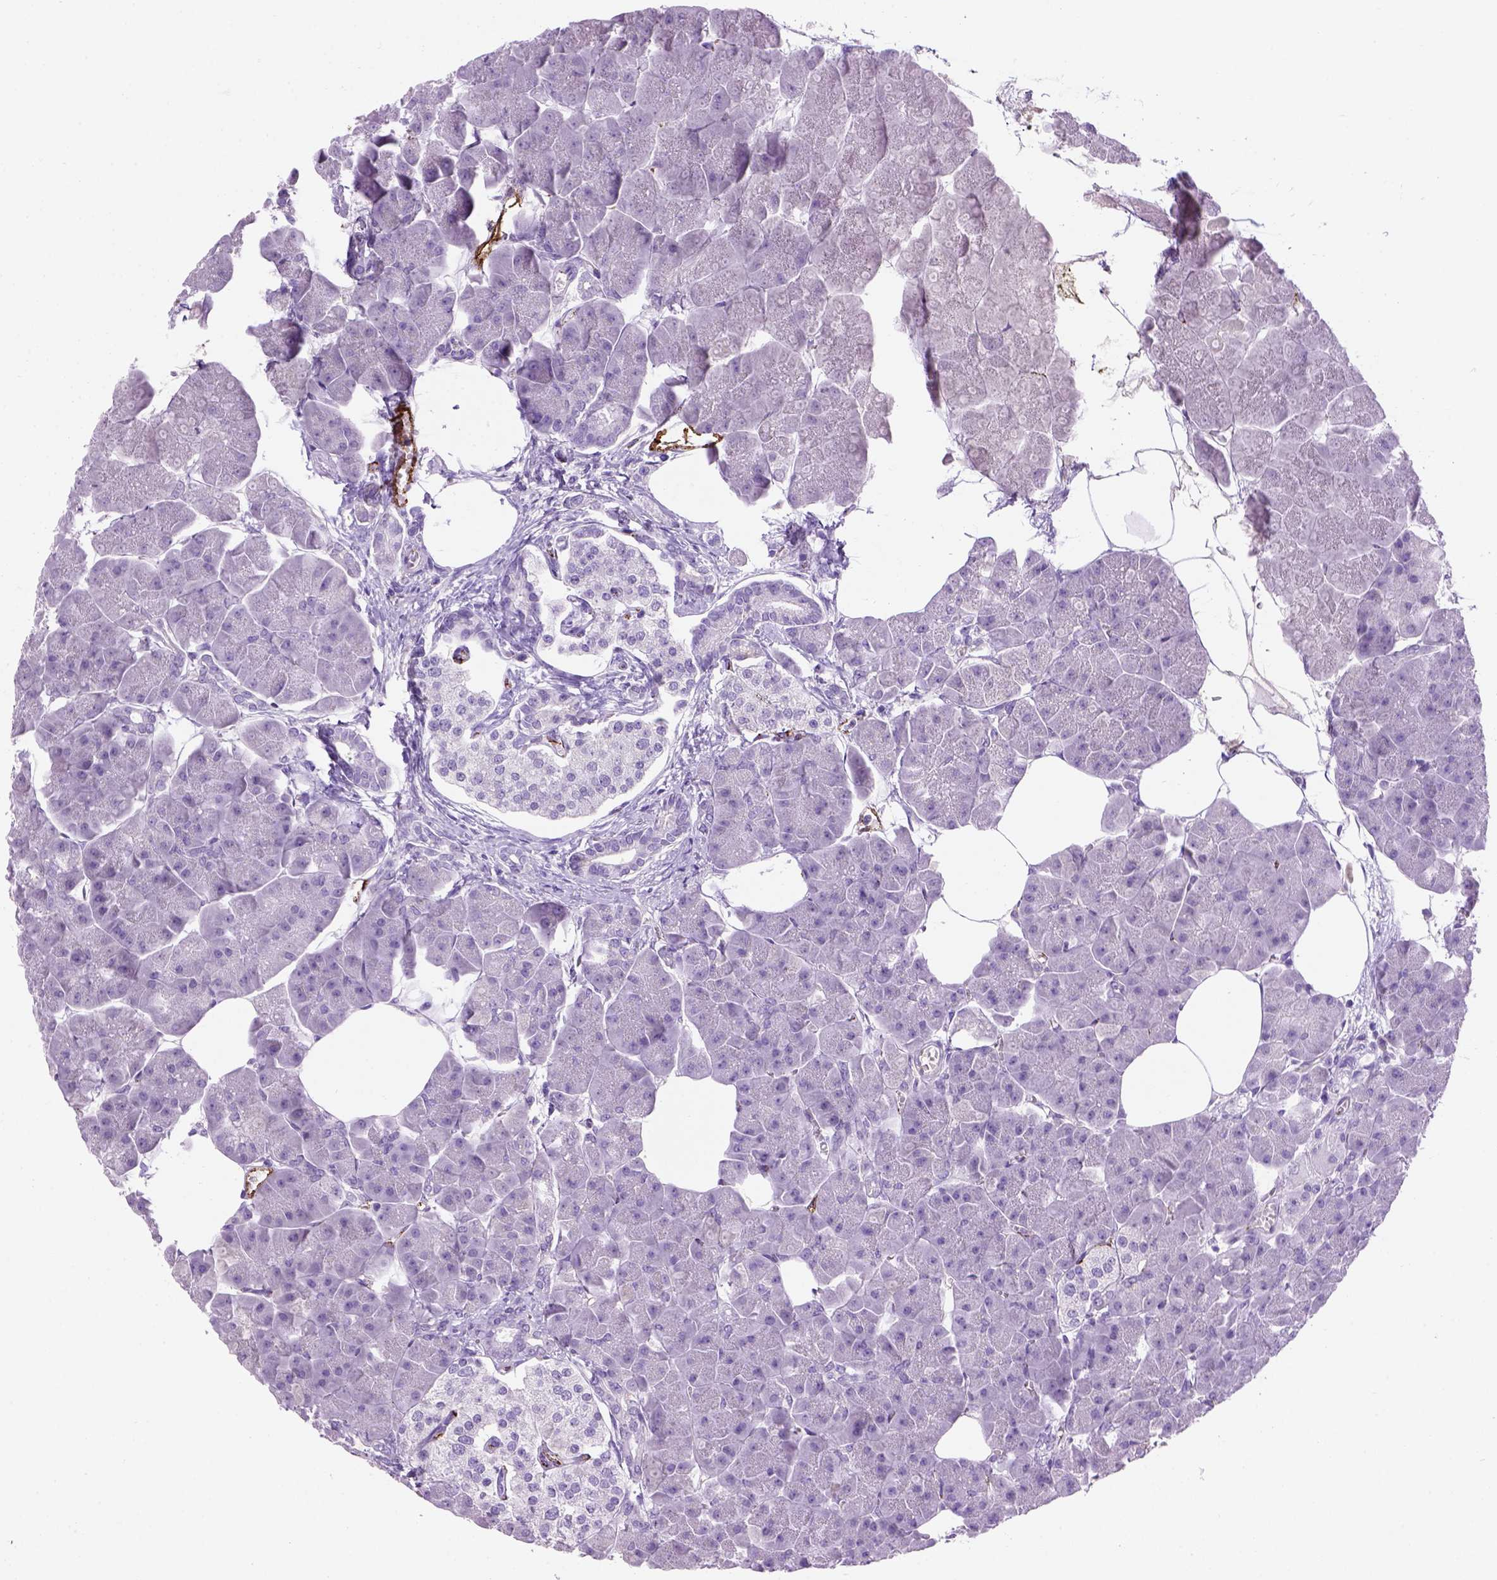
{"staining": {"intensity": "negative", "quantity": "none", "location": "none"}, "tissue": "pancreas", "cell_type": "Exocrine glandular cells", "image_type": "normal", "snomed": [{"axis": "morphology", "description": "Normal tissue, NOS"}, {"axis": "topography", "description": "Adipose tissue"}, {"axis": "topography", "description": "Pancreas"}, {"axis": "topography", "description": "Peripheral nerve tissue"}], "caption": "The immunohistochemistry (IHC) histopathology image has no significant positivity in exocrine glandular cells of pancreas. Brightfield microscopy of immunohistochemistry stained with DAB (3,3'-diaminobenzidine) (brown) and hematoxylin (blue), captured at high magnification.", "gene": "VWF", "patient": {"sex": "female", "age": 58}}